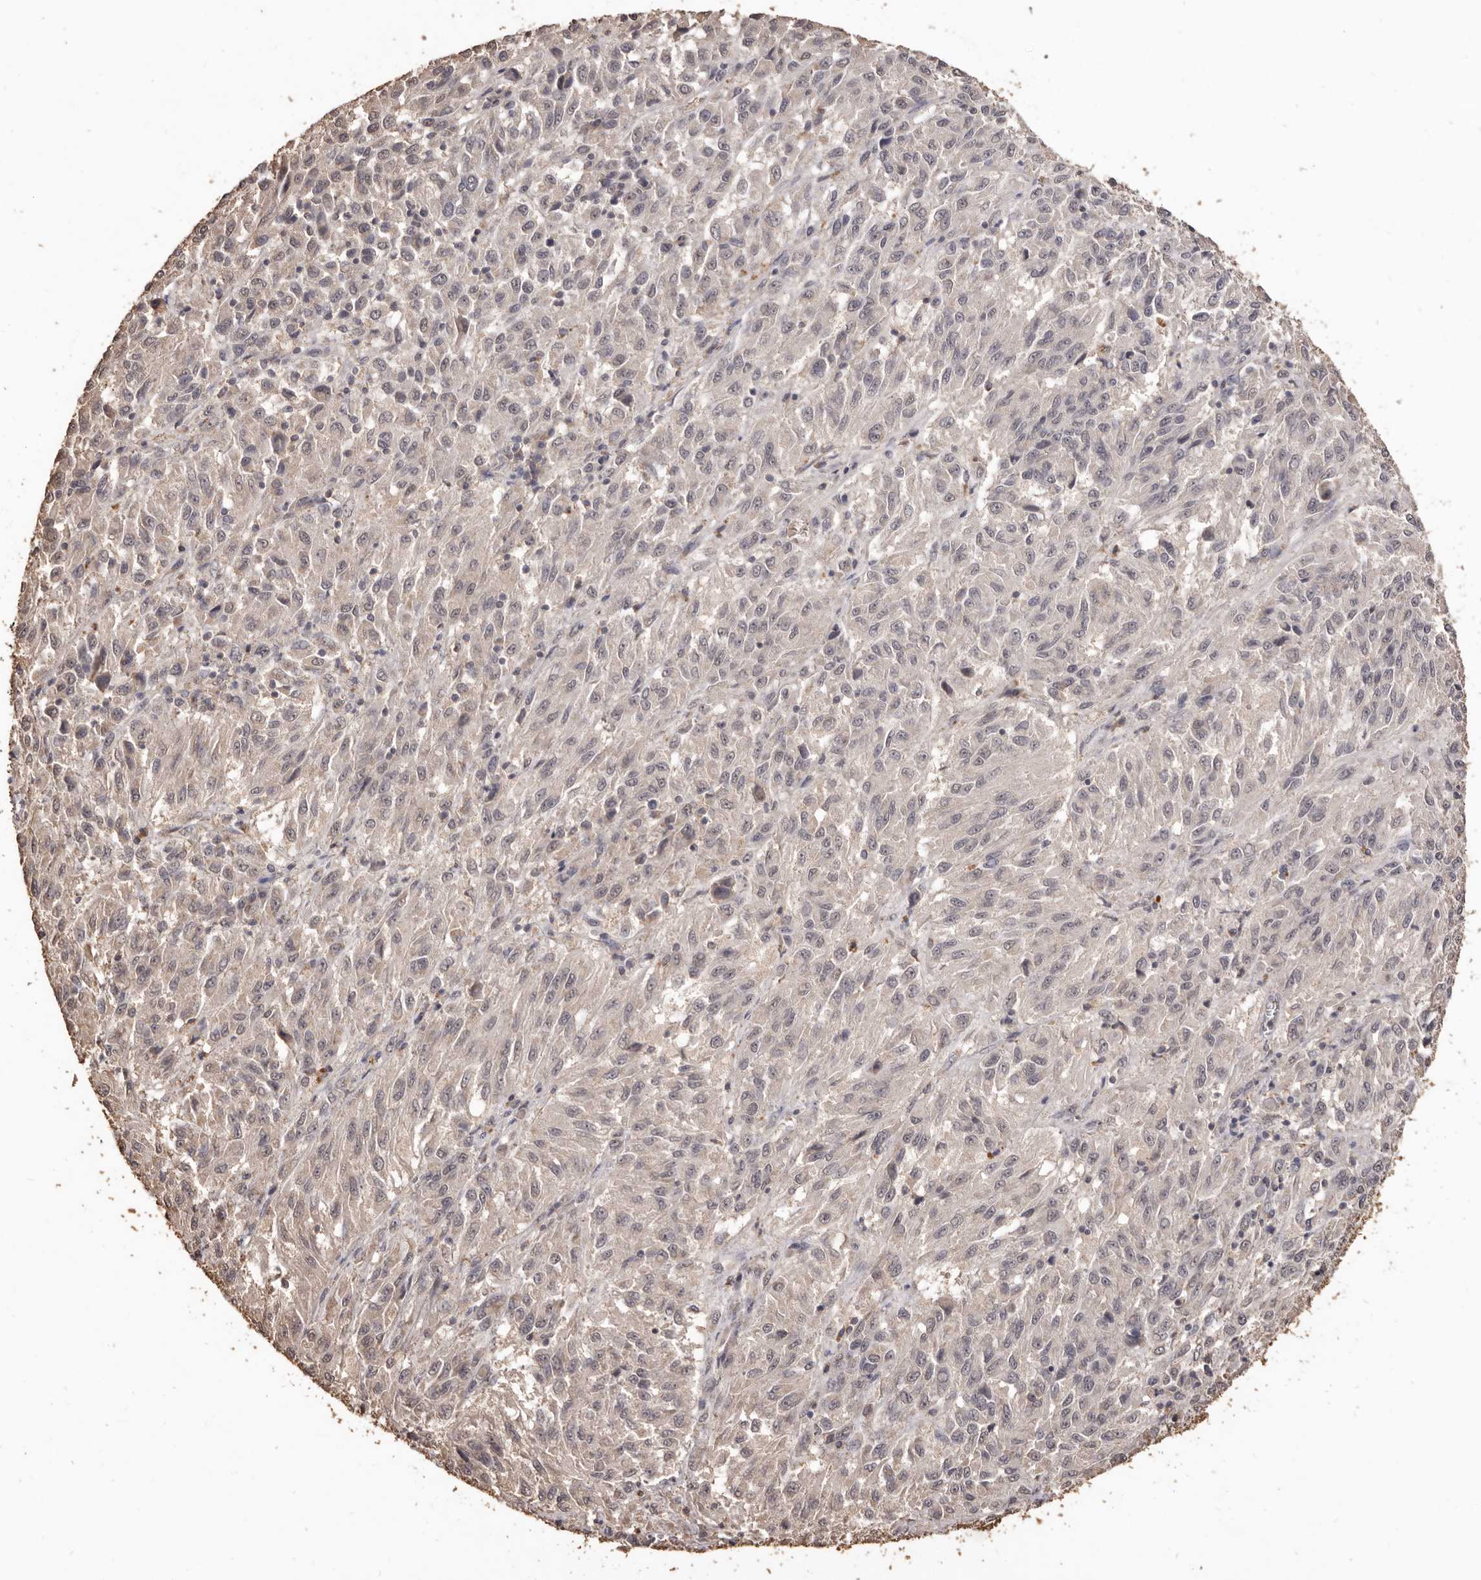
{"staining": {"intensity": "negative", "quantity": "none", "location": "none"}, "tissue": "melanoma", "cell_type": "Tumor cells", "image_type": "cancer", "snomed": [{"axis": "morphology", "description": "Malignant melanoma, Metastatic site"}, {"axis": "topography", "description": "Lung"}], "caption": "Malignant melanoma (metastatic site) was stained to show a protein in brown. There is no significant staining in tumor cells. (Stains: DAB (3,3'-diaminobenzidine) immunohistochemistry (IHC) with hematoxylin counter stain, Microscopy: brightfield microscopy at high magnification).", "gene": "INAVA", "patient": {"sex": "male", "age": 64}}